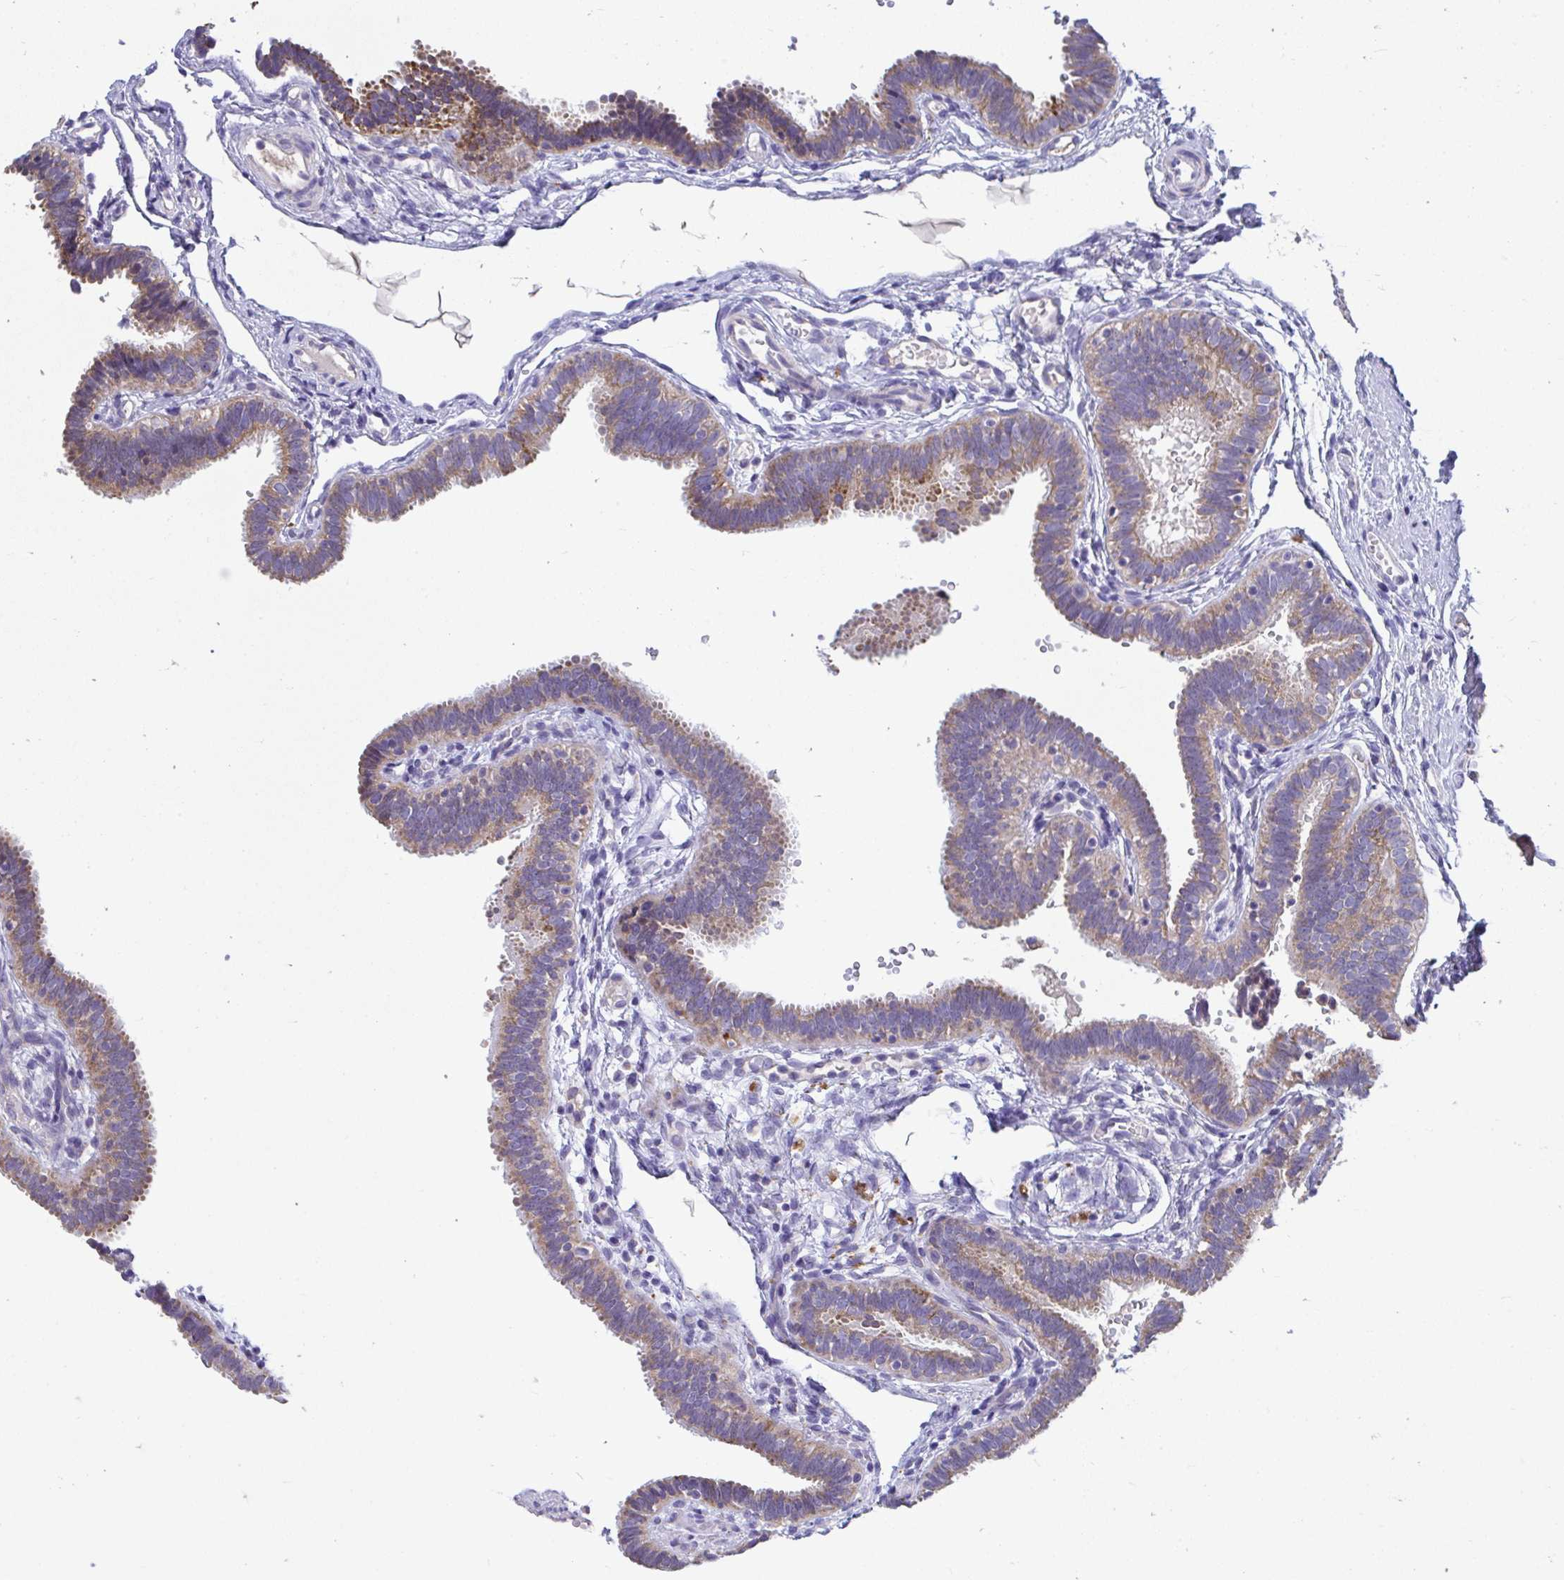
{"staining": {"intensity": "moderate", "quantity": "25%-75%", "location": "cytoplasmic/membranous"}, "tissue": "fallopian tube", "cell_type": "Glandular cells", "image_type": "normal", "snomed": [{"axis": "morphology", "description": "Normal tissue, NOS"}, {"axis": "topography", "description": "Fallopian tube"}], "caption": "IHC photomicrograph of normal fallopian tube: human fallopian tube stained using immunohistochemistry reveals medium levels of moderate protein expression localized specifically in the cytoplasmic/membranous of glandular cells, appearing as a cytoplasmic/membranous brown color.", "gene": "COA5", "patient": {"sex": "female", "age": 37}}